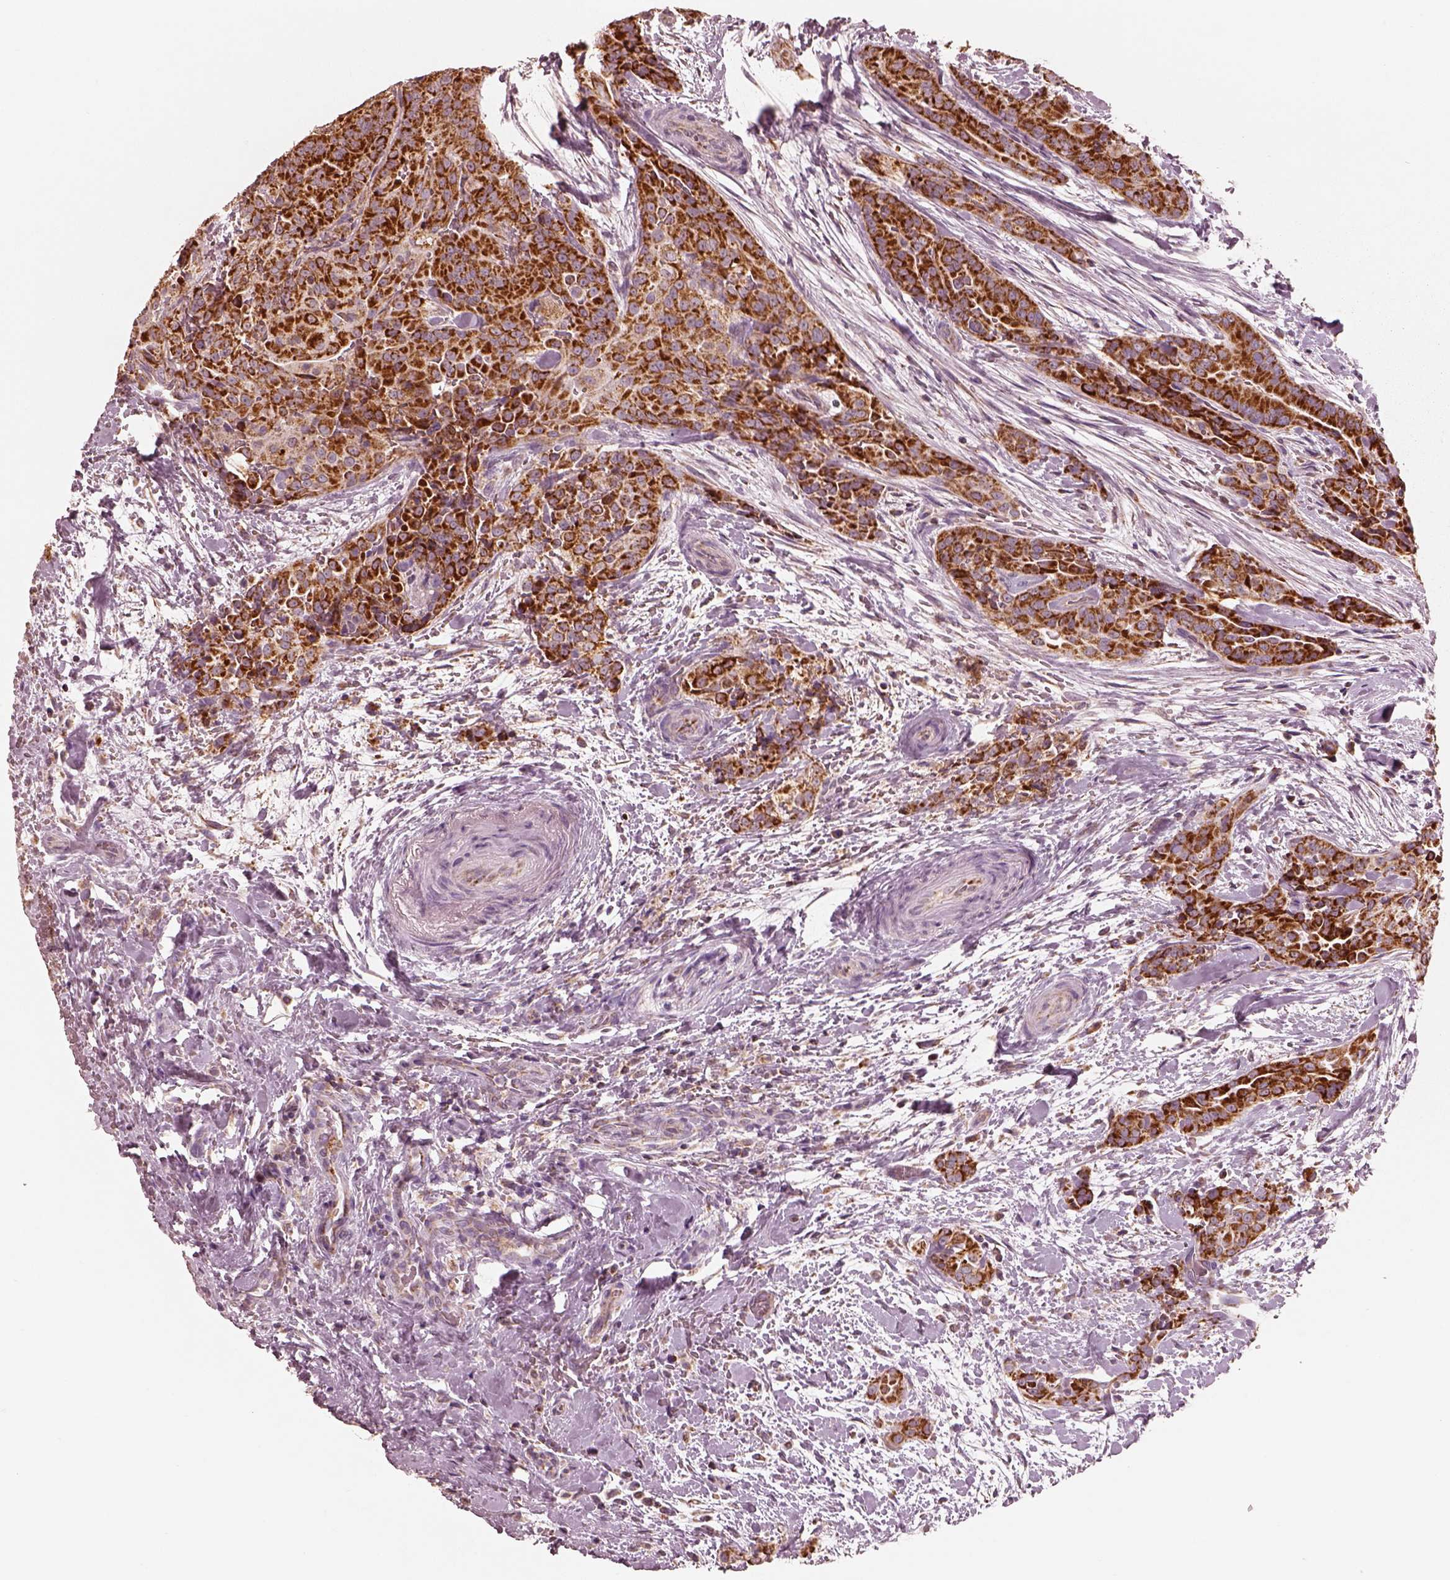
{"staining": {"intensity": "strong", "quantity": ">75%", "location": "cytoplasmic/membranous"}, "tissue": "thyroid cancer", "cell_type": "Tumor cells", "image_type": "cancer", "snomed": [{"axis": "morphology", "description": "Papillary adenocarcinoma, NOS"}, {"axis": "topography", "description": "Thyroid gland"}], "caption": "This image reveals immunohistochemistry staining of human thyroid cancer, with high strong cytoplasmic/membranous positivity in about >75% of tumor cells.", "gene": "ENTPD6", "patient": {"sex": "male", "age": 61}}